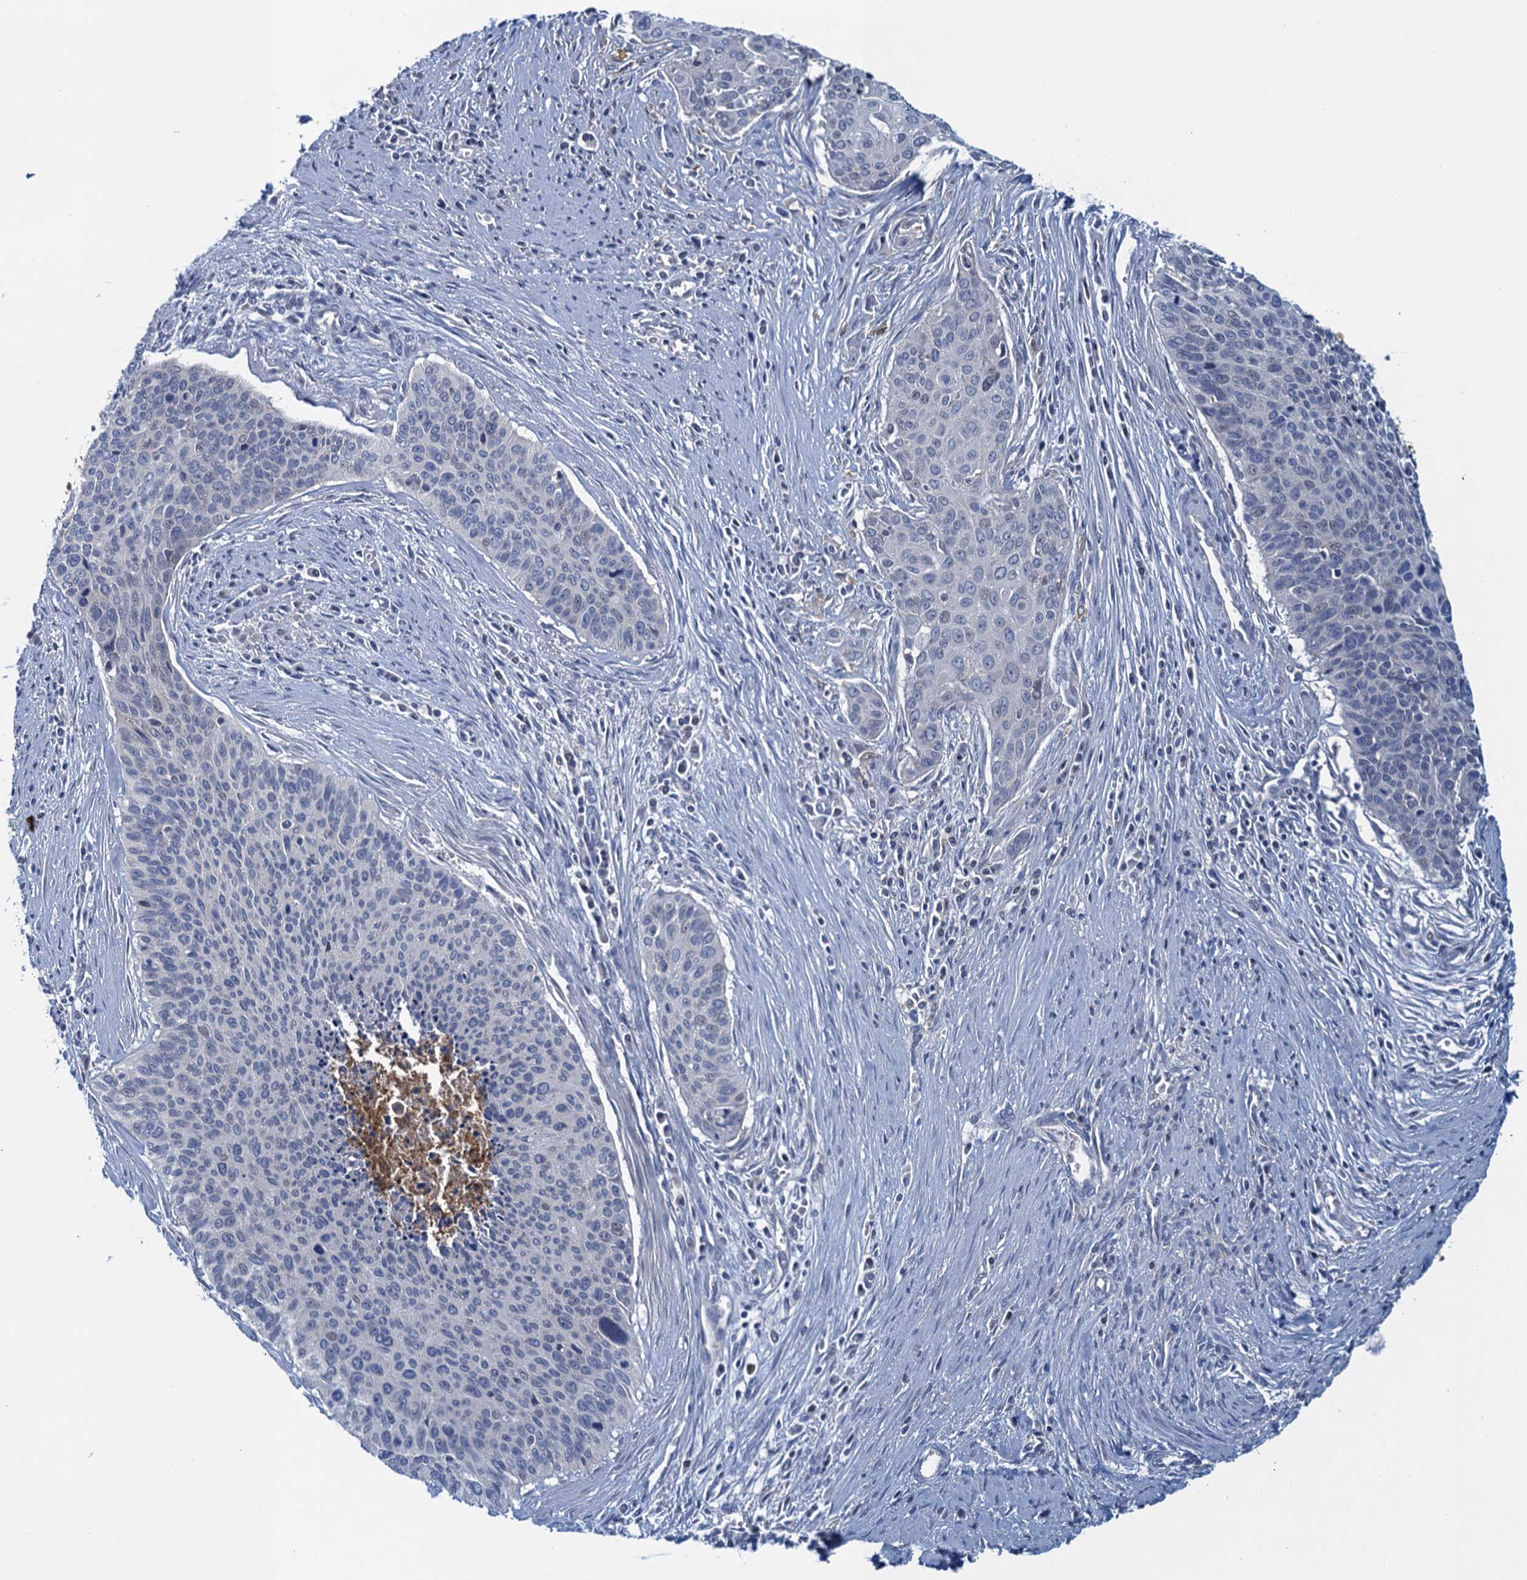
{"staining": {"intensity": "negative", "quantity": "none", "location": "none"}, "tissue": "cervical cancer", "cell_type": "Tumor cells", "image_type": "cancer", "snomed": [{"axis": "morphology", "description": "Squamous cell carcinoma, NOS"}, {"axis": "topography", "description": "Cervix"}], "caption": "IHC image of neoplastic tissue: cervical cancer stained with DAB reveals no significant protein expression in tumor cells. The staining is performed using DAB (3,3'-diaminobenzidine) brown chromogen with nuclei counter-stained in using hematoxylin.", "gene": "NCKAP1L", "patient": {"sex": "female", "age": 55}}